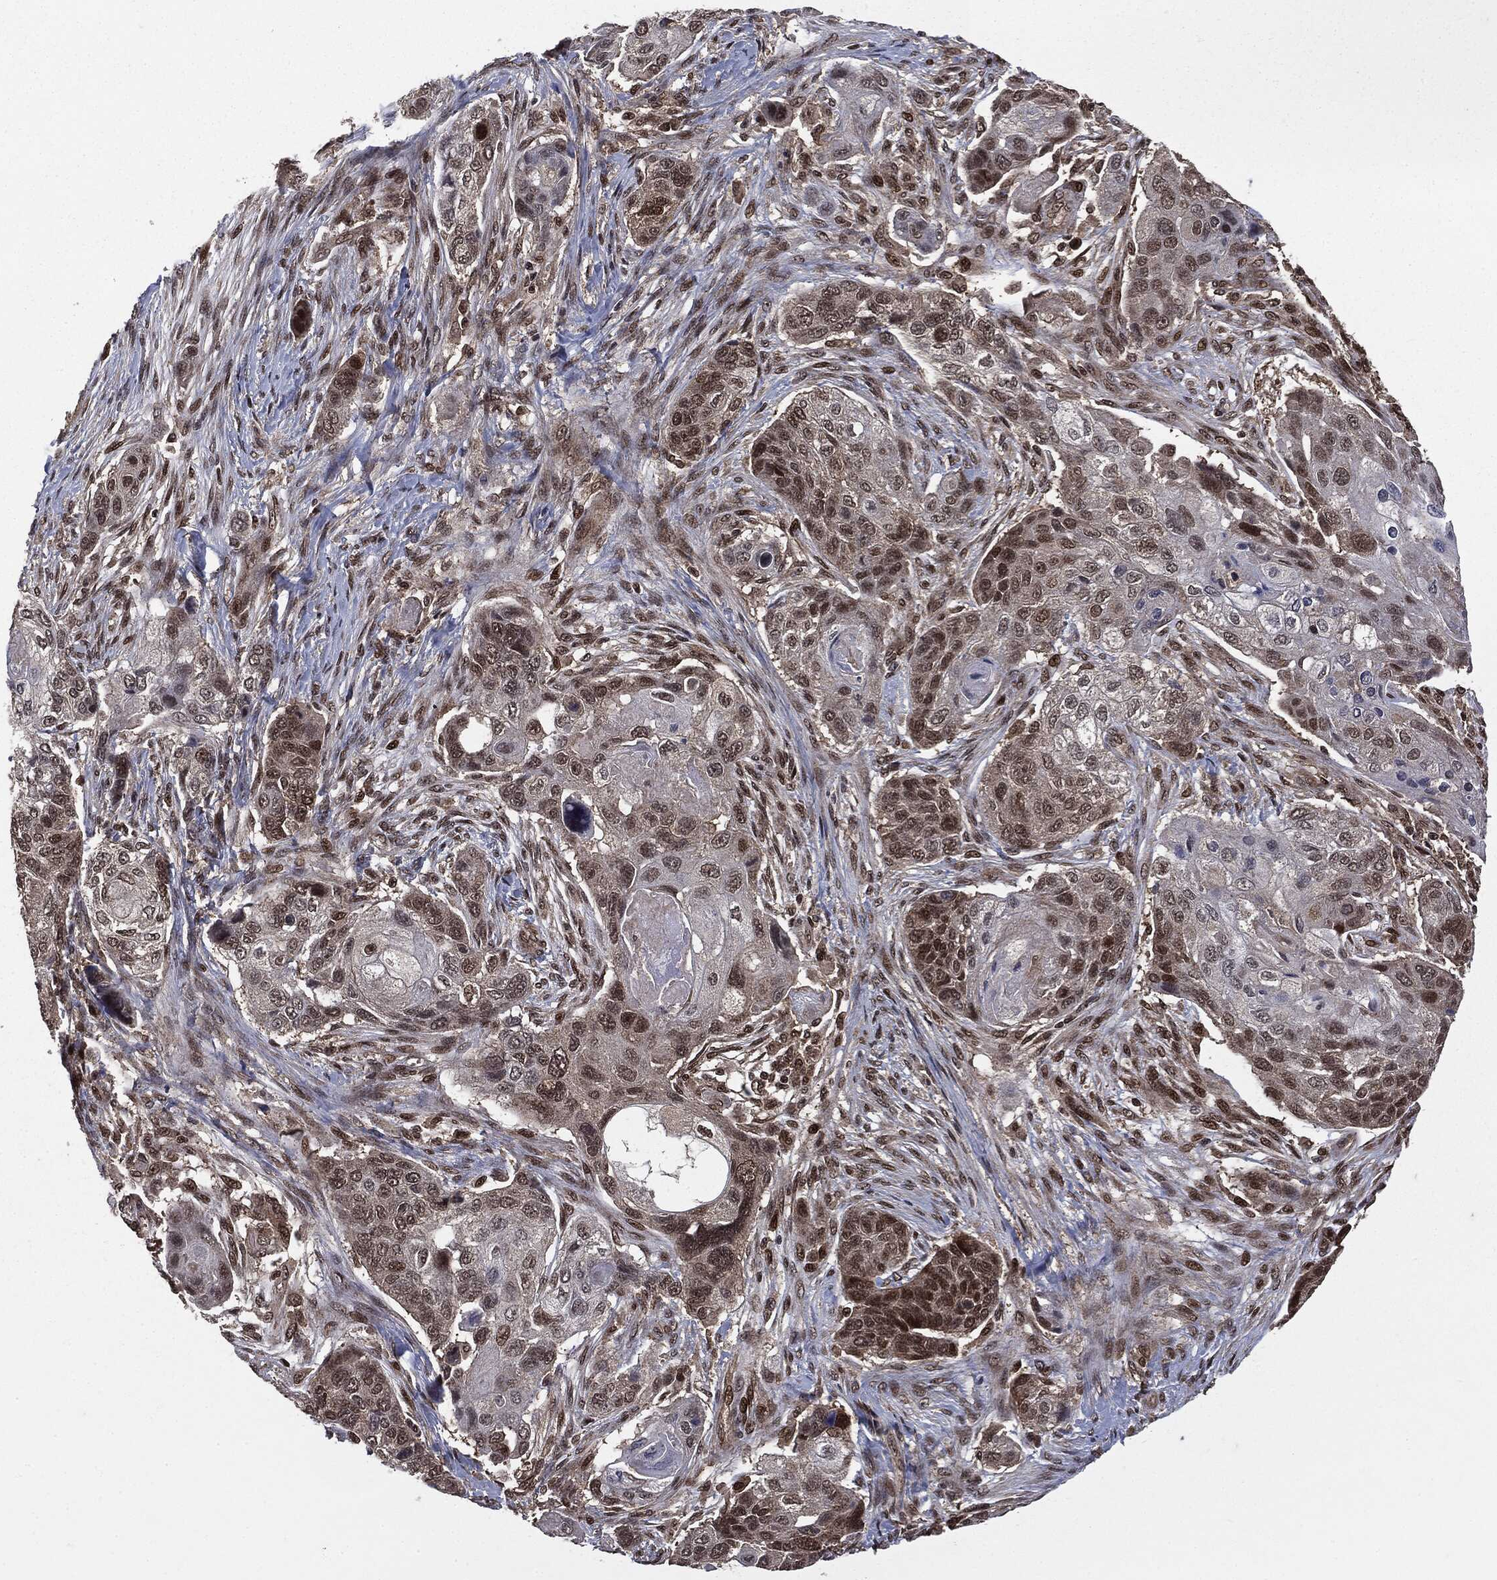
{"staining": {"intensity": "strong", "quantity": "<25%", "location": "nuclear"}, "tissue": "lung cancer", "cell_type": "Tumor cells", "image_type": "cancer", "snomed": [{"axis": "morphology", "description": "Normal tissue, NOS"}, {"axis": "morphology", "description": "Squamous cell carcinoma, NOS"}, {"axis": "topography", "description": "Bronchus"}, {"axis": "topography", "description": "Lung"}], "caption": "IHC of lung cancer shows medium levels of strong nuclear staining in about <25% of tumor cells. The staining was performed using DAB to visualize the protein expression in brown, while the nuclei were stained in blue with hematoxylin (Magnification: 20x).", "gene": "PTPA", "patient": {"sex": "male", "age": 69}}